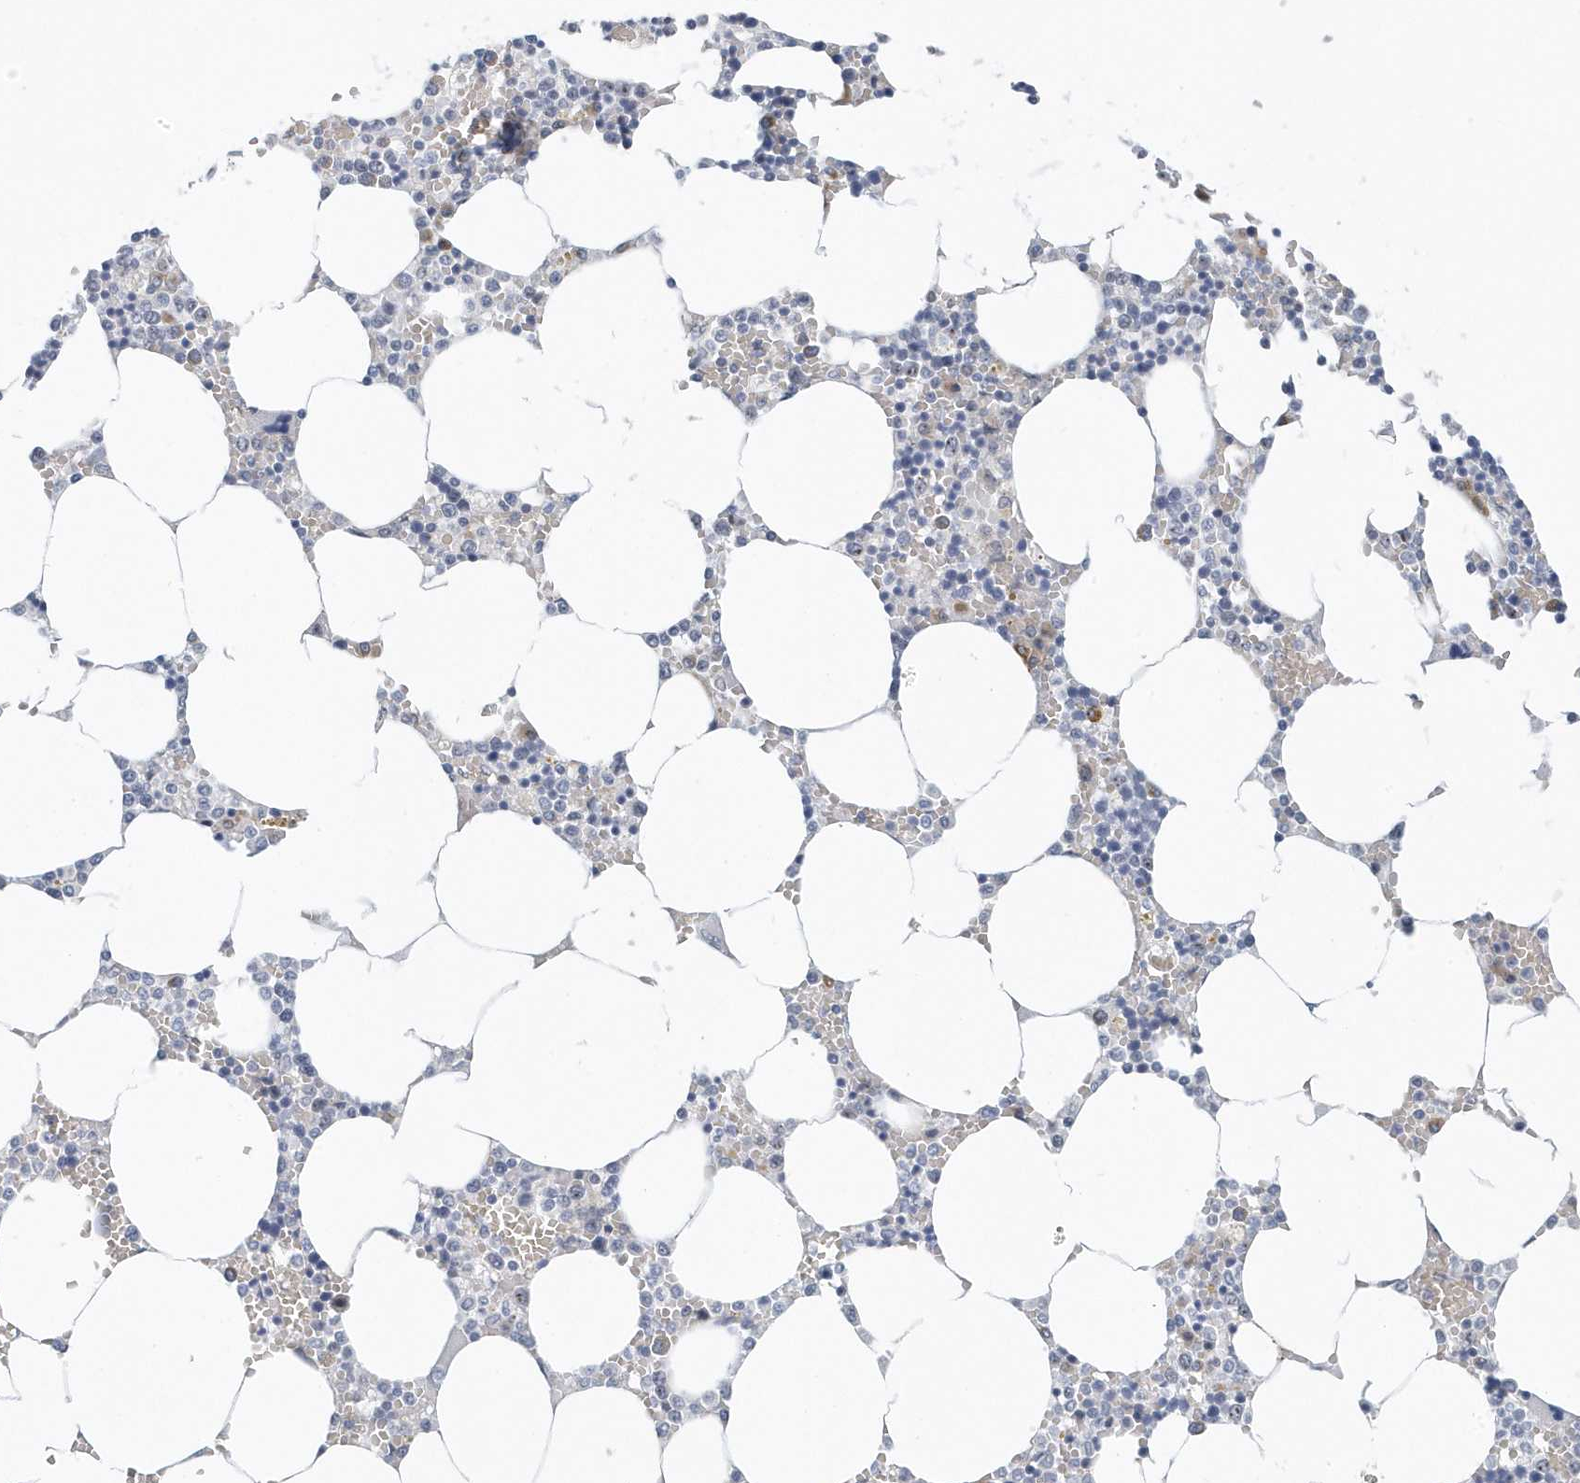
{"staining": {"intensity": "negative", "quantity": "none", "location": "none"}, "tissue": "bone marrow", "cell_type": "Hematopoietic cells", "image_type": "normal", "snomed": [{"axis": "morphology", "description": "Normal tissue, NOS"}, {"axis": "topography", "description": "Bone marrow"}], "caption": "This photomicrograph is of normal bone marrow stained with IHC to label a protein in brown with the nuclei are counter-stained blue. There is no staining in hematopoietic cells.", "gene": "RPF2", "patient": {"sex": "male", "age": 70}}